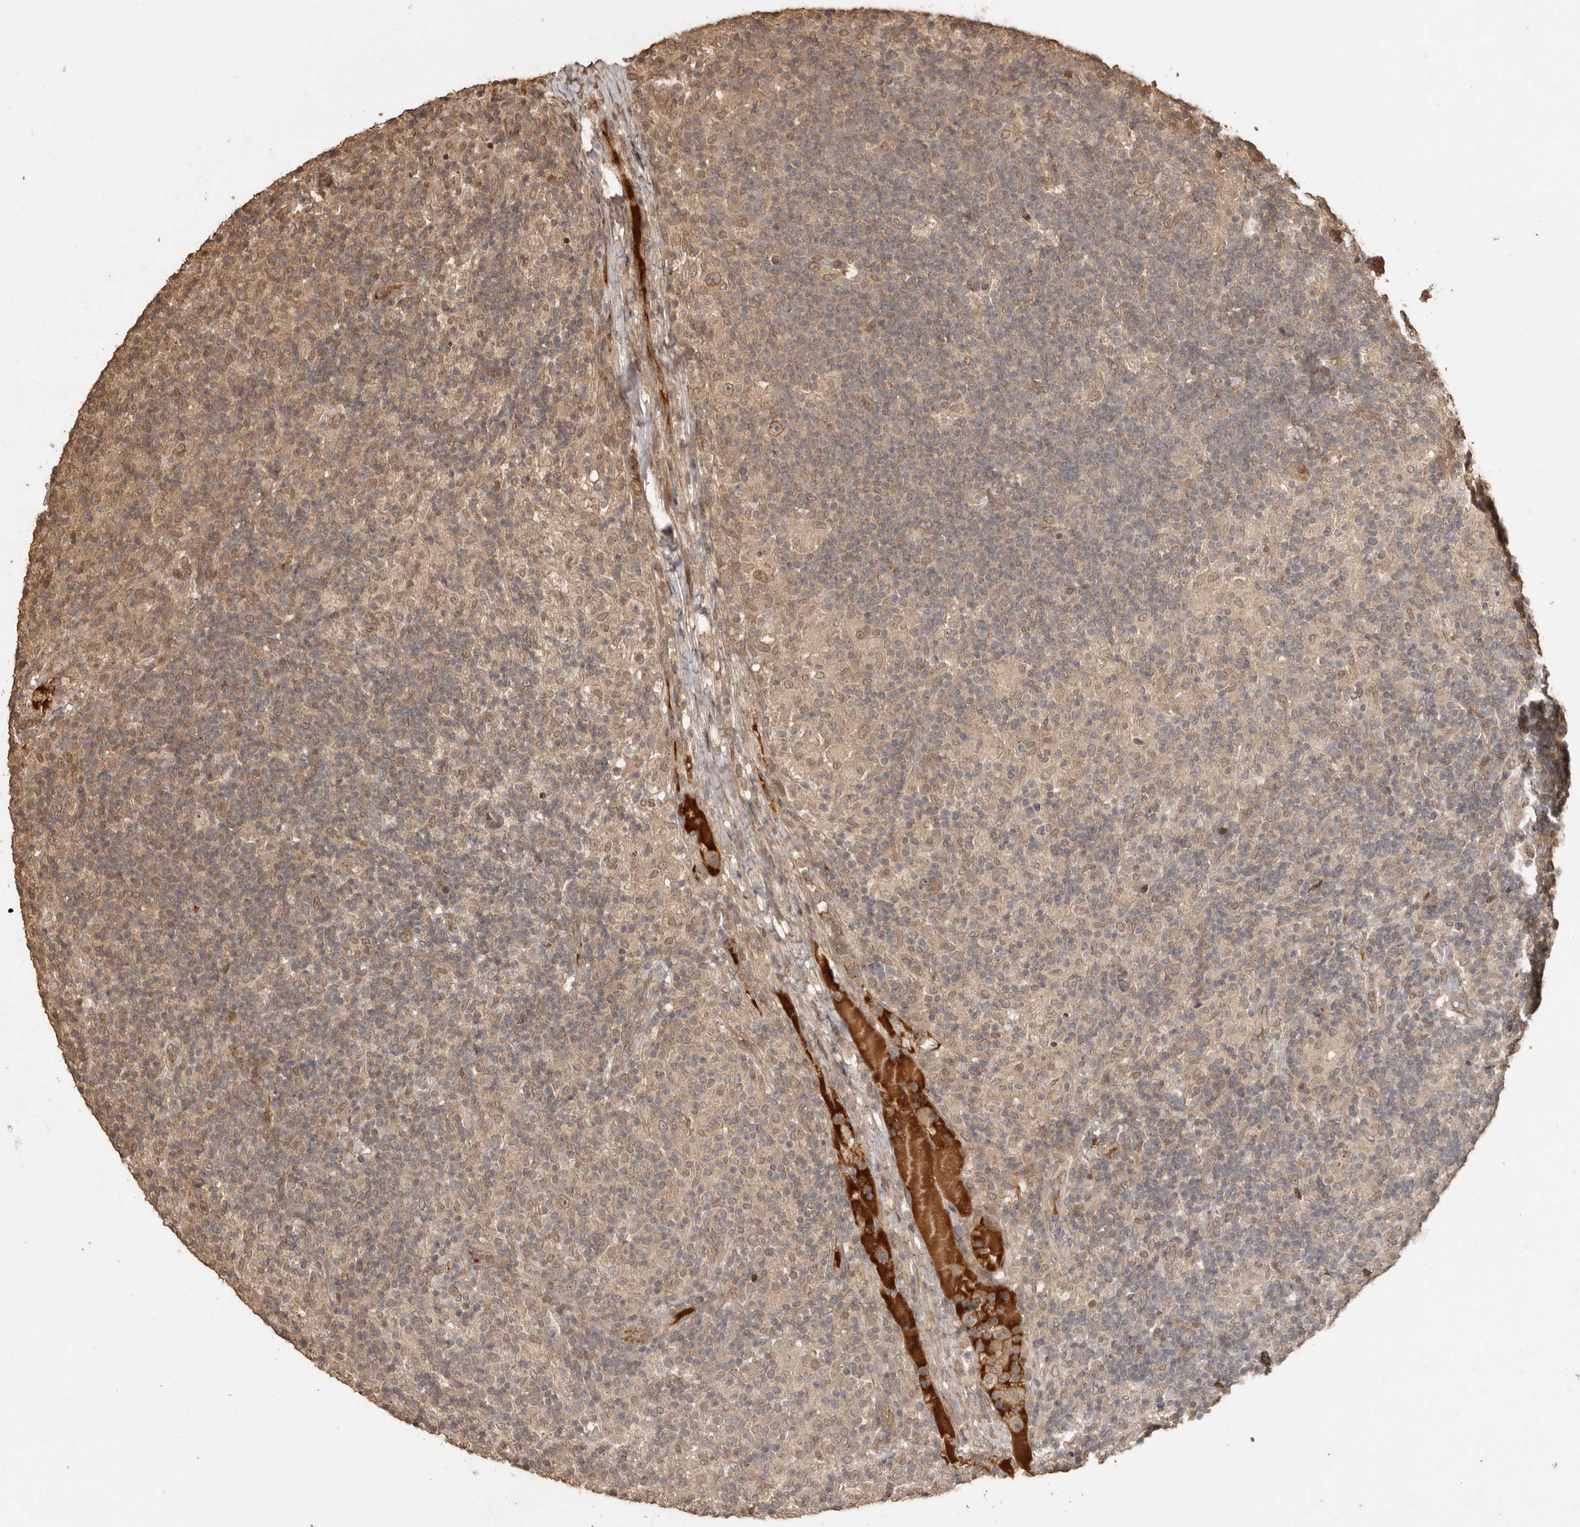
{"staining": {"intensity": "moderate", "quantity": ">75%", "location": "cytoplasmic/membranous,nuclear"}, "tissue": "lymphoma", "cell_type": "Tumor cells", "image_type": "cancer", "snomed": [{"axis": "morphology", "description": "Hodgkin's disease, NOS"}, {"axis": "topography", "description": "Lymph node"}], "caption": "Human Hodgkin's disease stained for a protein (brown) reveals moderate cytoplasmic/membranous and nuclear positive positivity in about >75% of tumor cells.", "gene": "NUP43", "patient": {"sex": "male", "age": 70}}